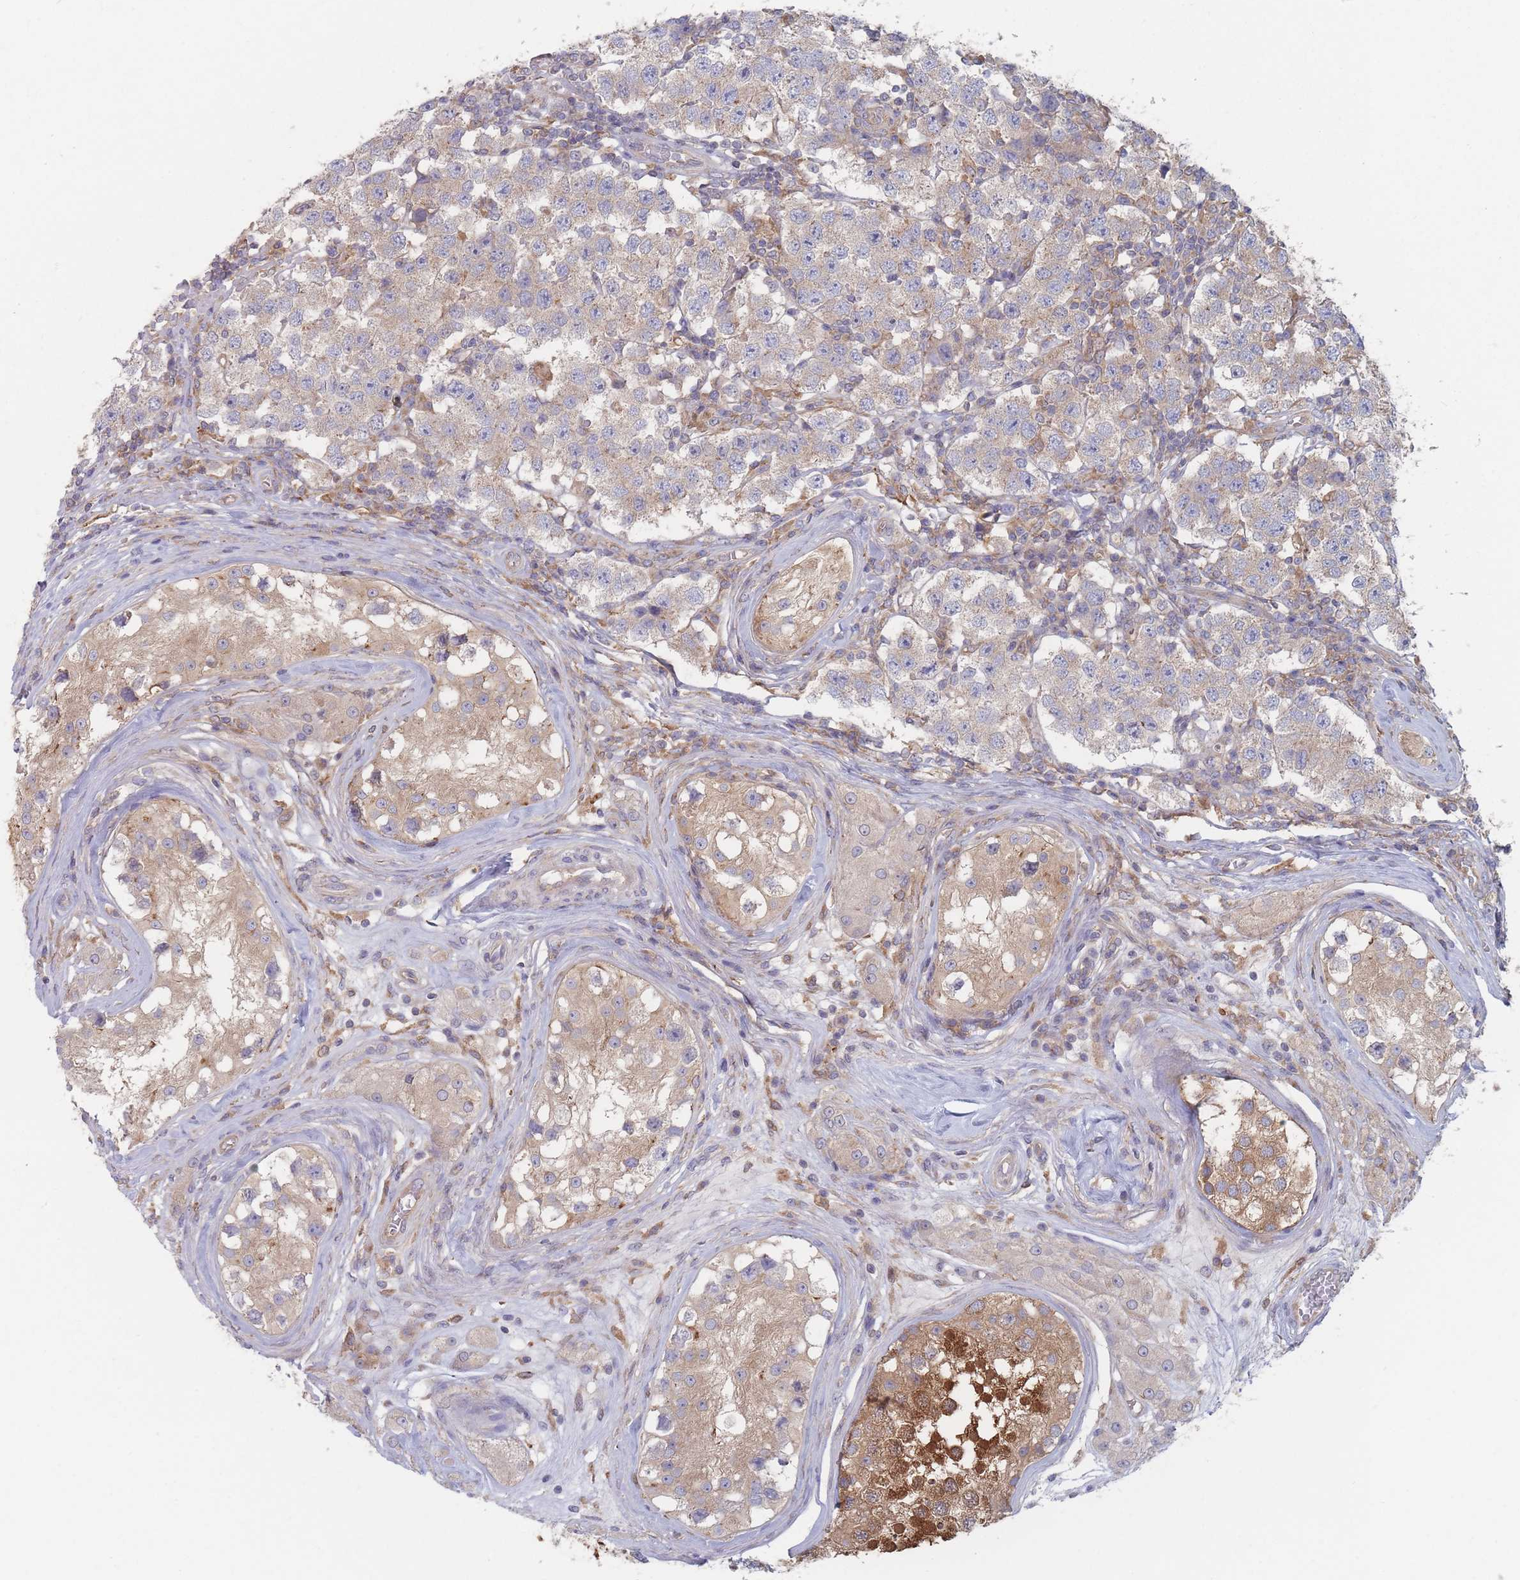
{"staining": {"intensity": "weak", "quantity": "<25%", "location": "cytoplasmic/membranous"}, "tissue": "testis cancer", "cell_type": "Tumor cells", "image_type": "cancer", "snomed": [{"axis": "morphology", "description": "Seminoma, NOS"}, {"axis": "topography", "description": "Testis"}], "caption": "Tumor cells are negative for brown protein staining in seminoma (testis).", "gene": "EFCC1", "patient": {"sex": "male", "age": 34}}